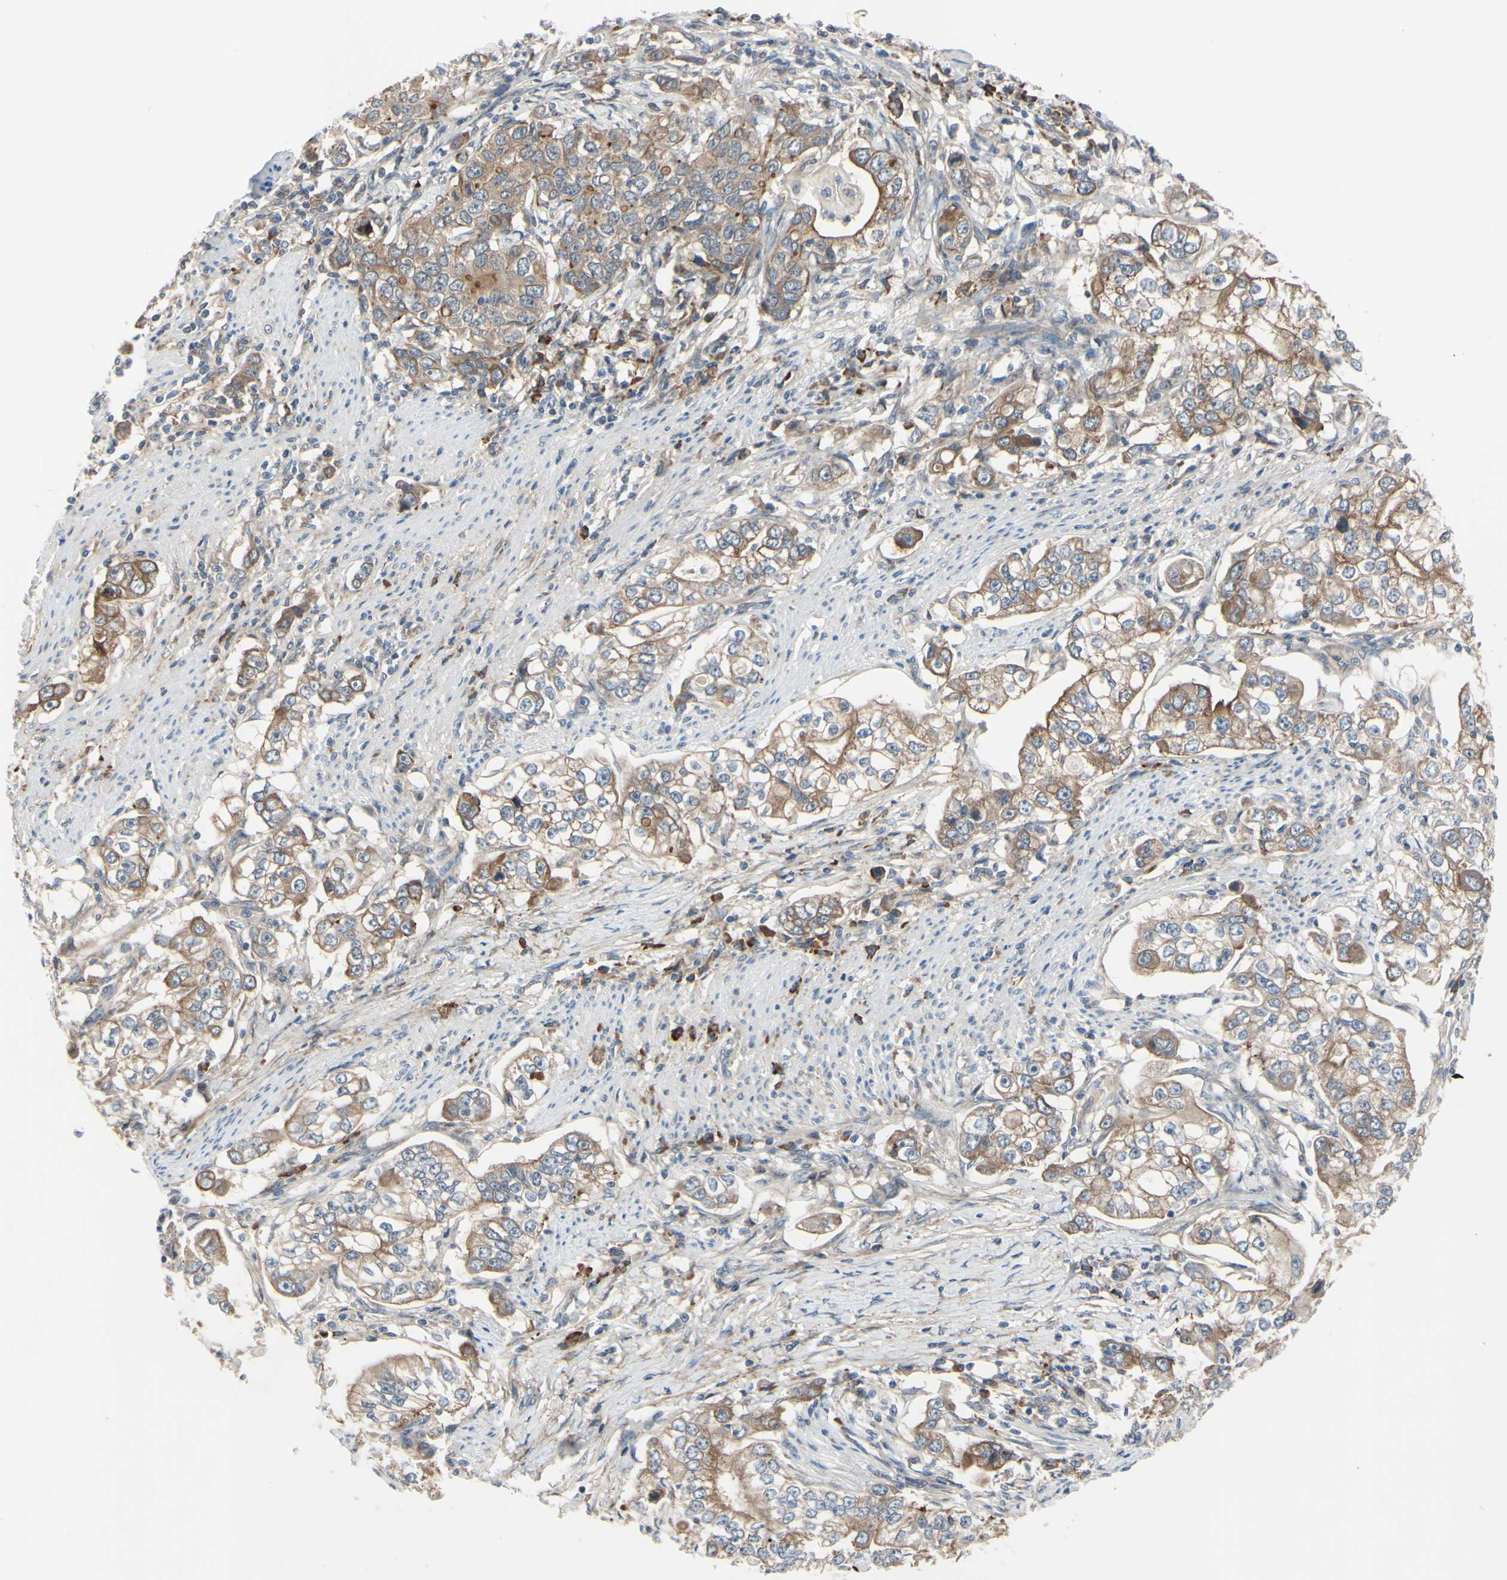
{"staining": {"intensity": "moderate", "quantity": ">75%", "location": "cytoplasmic/membranous"}, "tissue": "stomach cancer", "cell_type": "Tumor cells", "image_type": "cancer", "snomed": [{"axis": "morphology", "description": "Adenocarcinoma, NOS"}, {"axis": "topography", "description": "Stomach, lower"}], "caption": "Moderate cytoplasmic/membranous expression is appreciated in about >75% of tumor cells in stomach adenocarcinoma.", "gene": "XIAP", "patient": {"sex": "female", "age": 72}}